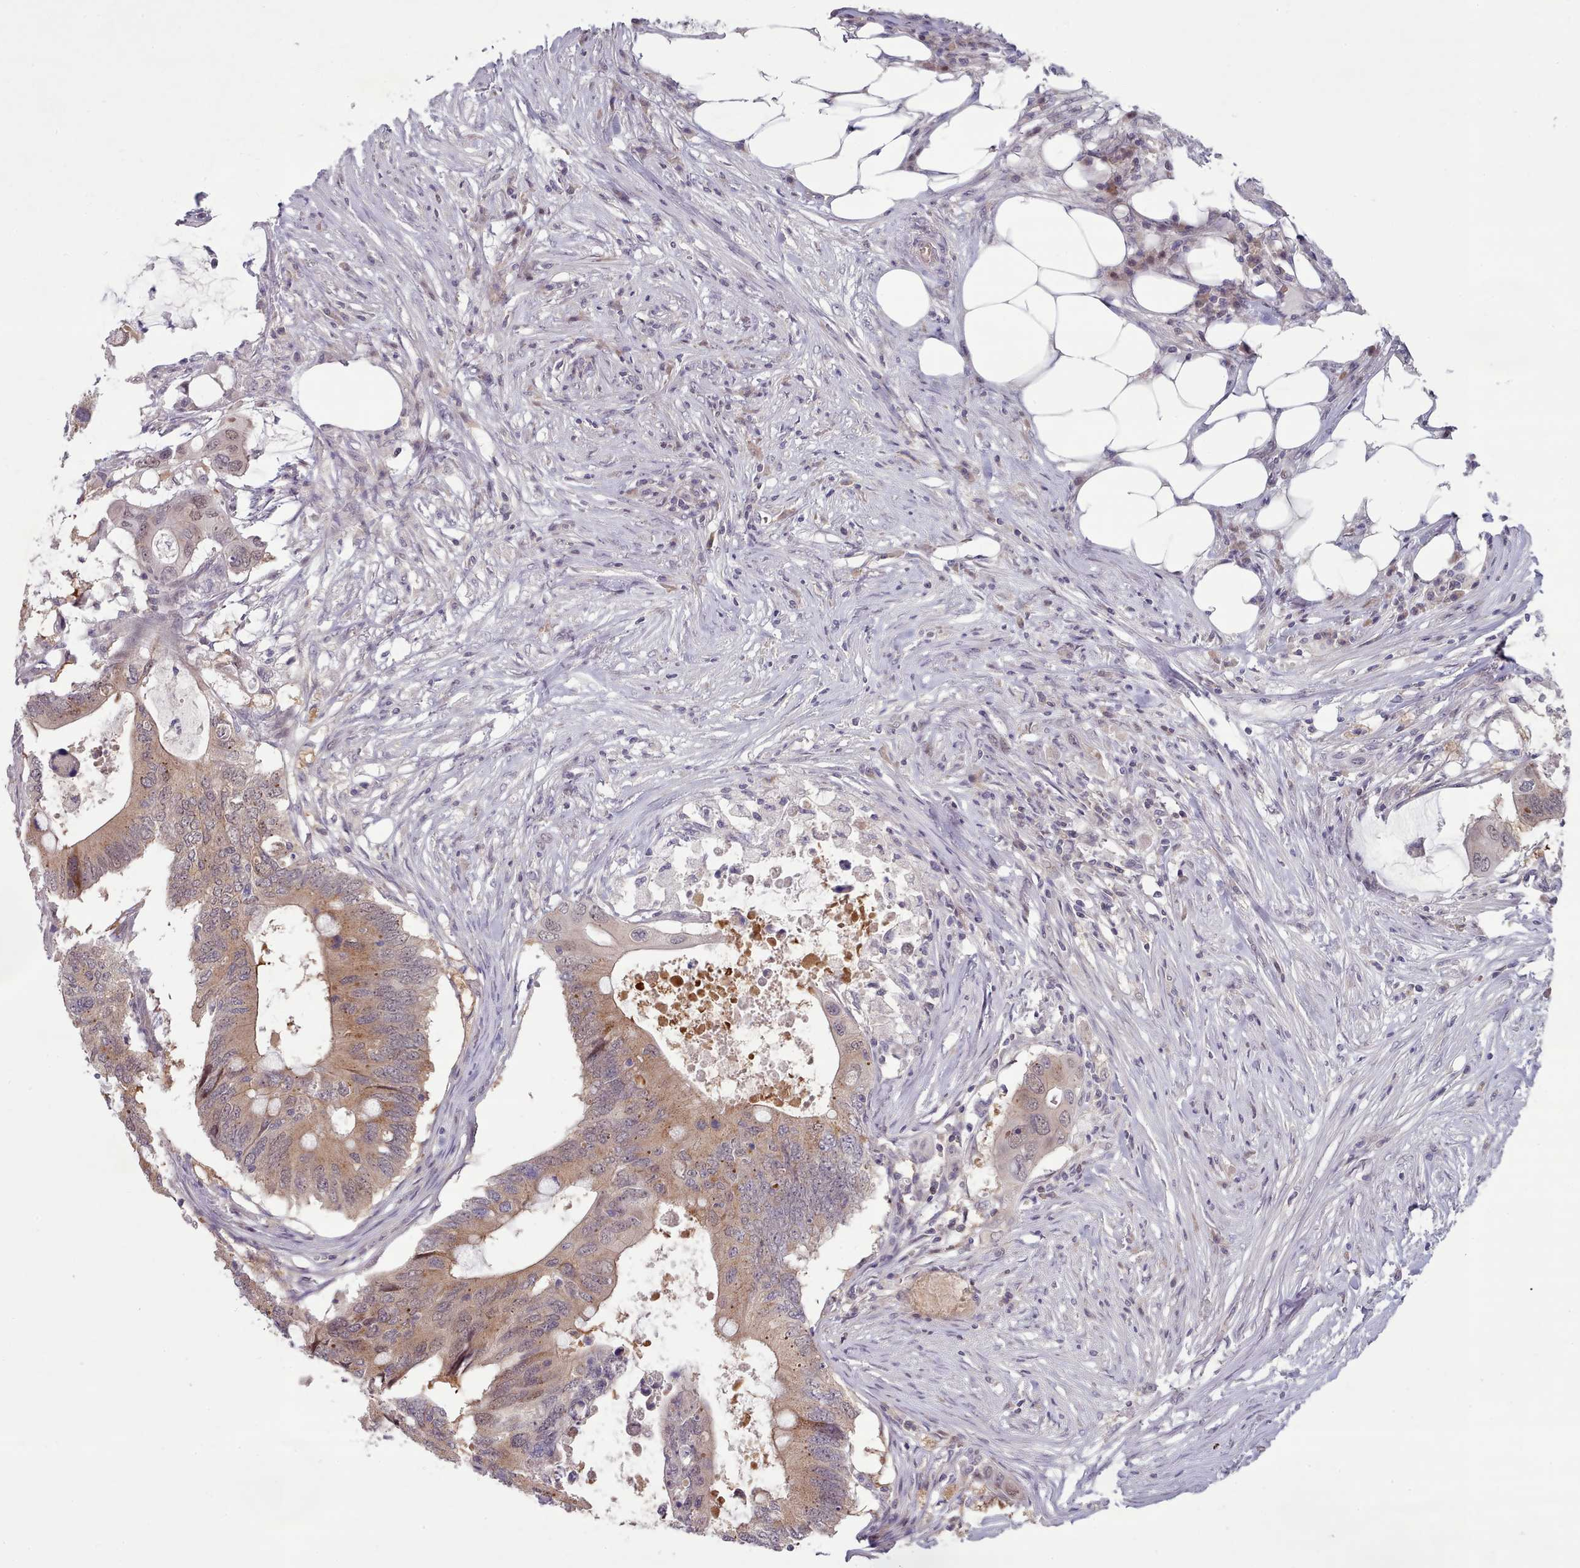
{"staining": {"intensity": "weak", "quantity": ">75%", "location": "cytoplasmic/membranous"}, "tissue": "colorectal cancer", "cell_type": "Tumor cells", "image_type": "cancer", "snomed": [{"axis": "morphology", "description": "Adenocarcinoma, NOS"}, {"axis": "topography", "description": "Colon"}], "caption": "Colorectal cancer (adenocarcinoma) stained with IHC exhibits weak cytoplasmic/membranous expression in about >75% of tumor cells.", "gene": "CLNS1A", "patient": {"sex": "male", "age": 71}}